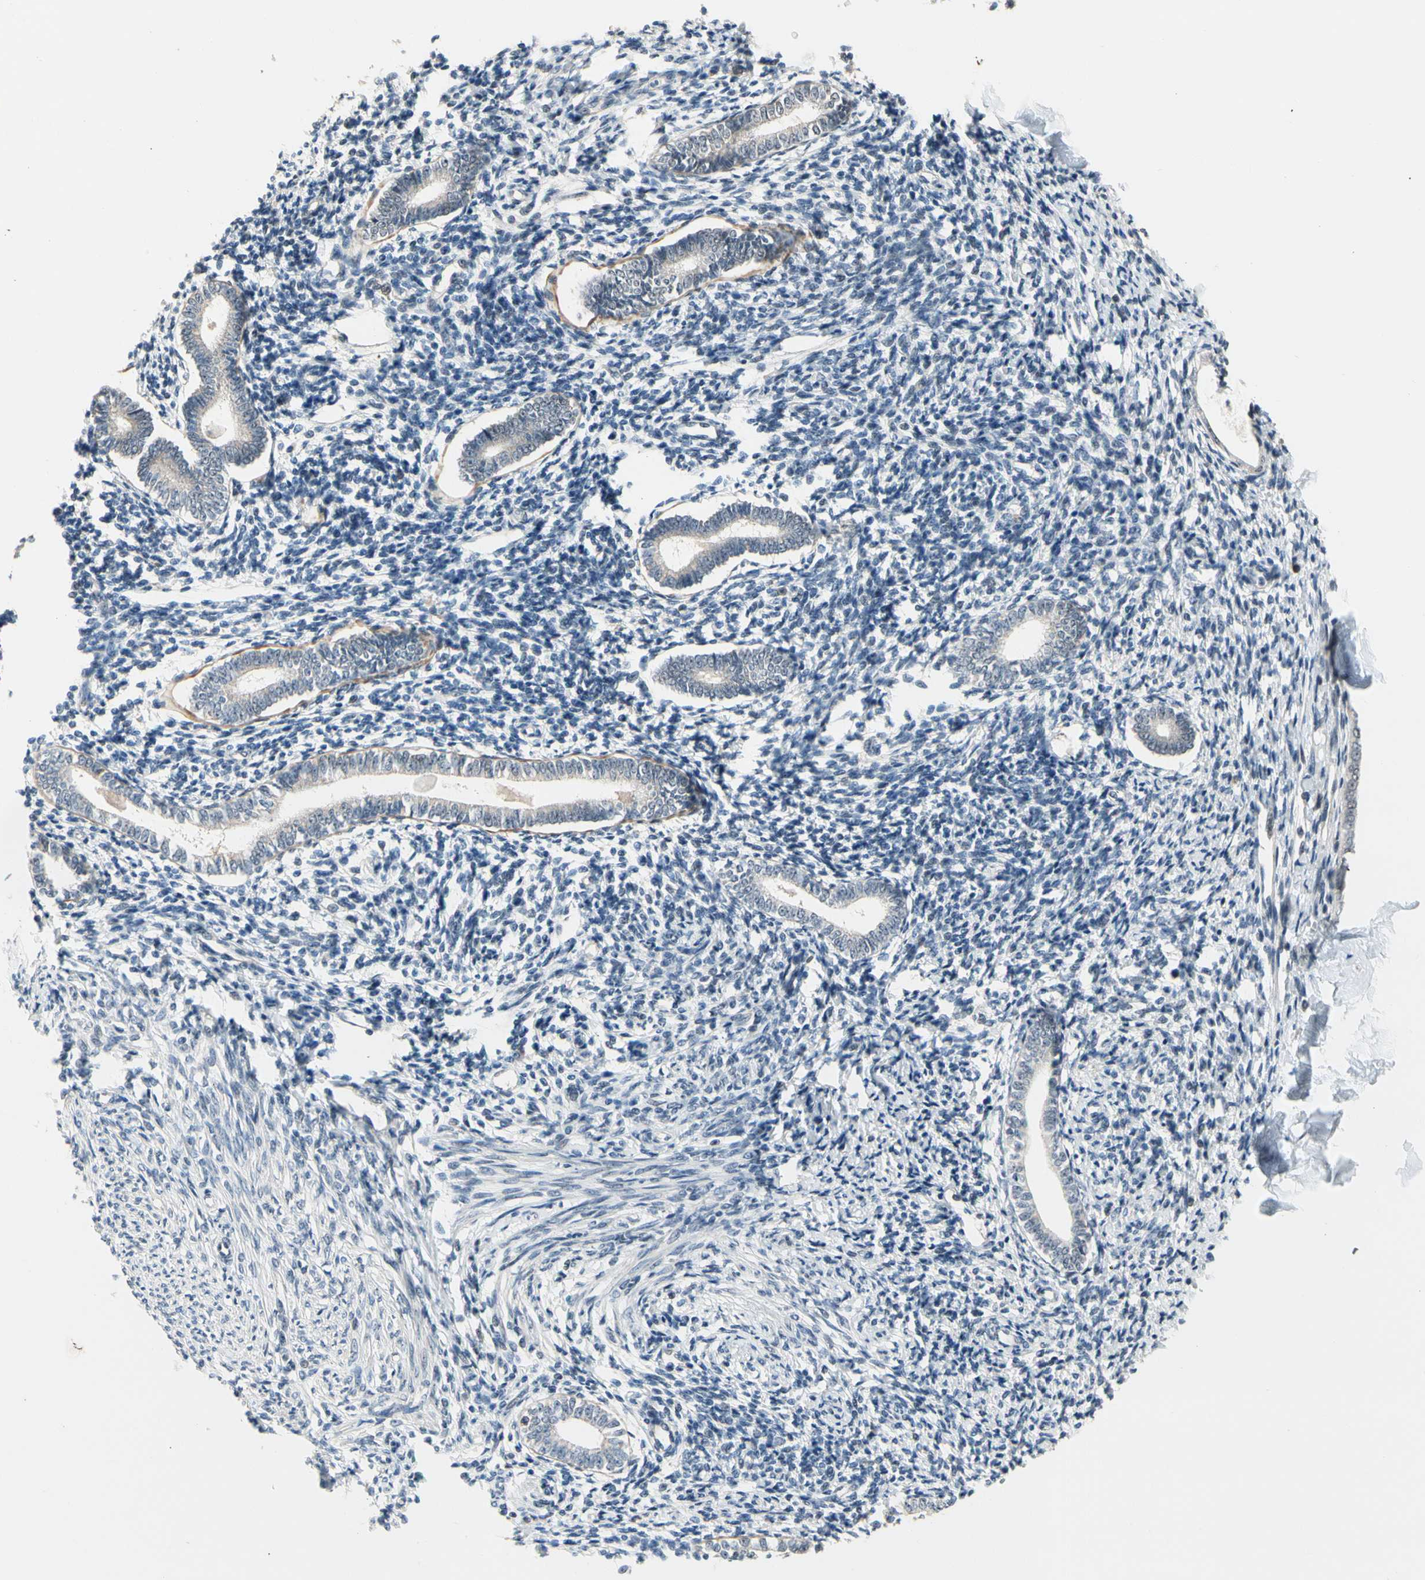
{"staining": {"intensity": "weak", "quantity": "25%-75%", "location": "cytoplasmic/membranous"}, "tissue": "endometrium", "cell_type": "Cells in endometrial stroma", "image_type": "normal", "snomed": [{"axis": "morphology", "description": "Normal tissue, NOS"}, {"axis": "topography", "description": "Endometrium"}], "caption": "Unremarkable endometrium was stained to show a protein in brown. There is low levels of weak cytoplasmic/membranous staining in approximately 25%-75% of cells in endometrial stroma. (DAB (3,3'-diaminobenzidine) IHC, brown staining for protein, blue staining for nuclei).", "gene": "NGEF", "patient": {"sex": "female", "age": 71}}